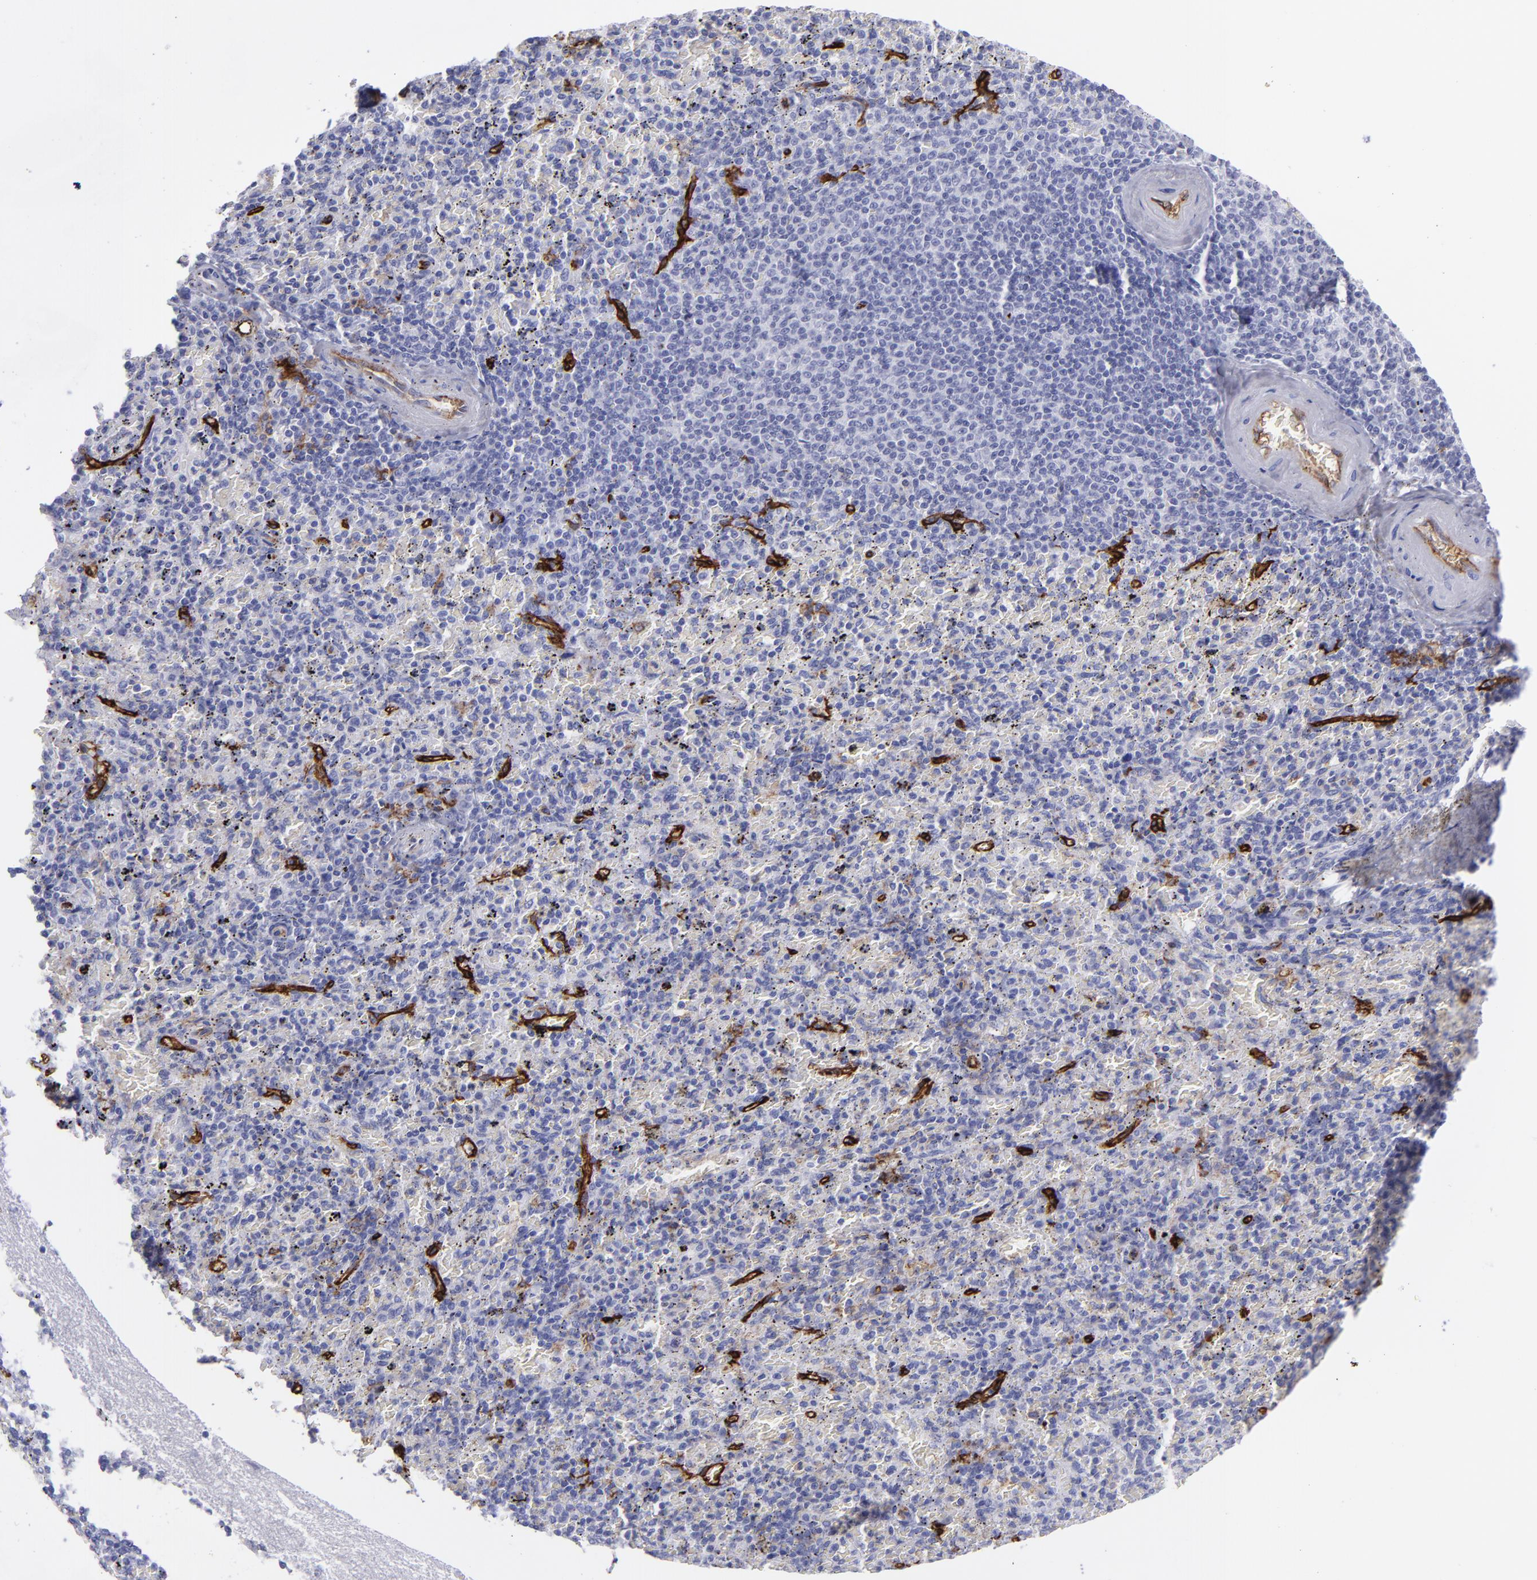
{"staining": {"intensity": "negative", "quantity": "none", "location": "none"}, "tissue": "spleen", "cell_type": "Cells in red pulp", "image_type": "normal", "snomed": [{"axis": "morphology", "description": "Normal tissue, NOS"}, {"axis": "topography", "description": "Spleen"}], "caption": "The histopathology image displays no significant expression in cells in red pulp of spleen. (Immunohistochemistry (ihc), brightfield microscopy, high magnification).", "gene": "ACE", "patient": {"sex": "female", "age": 43}}